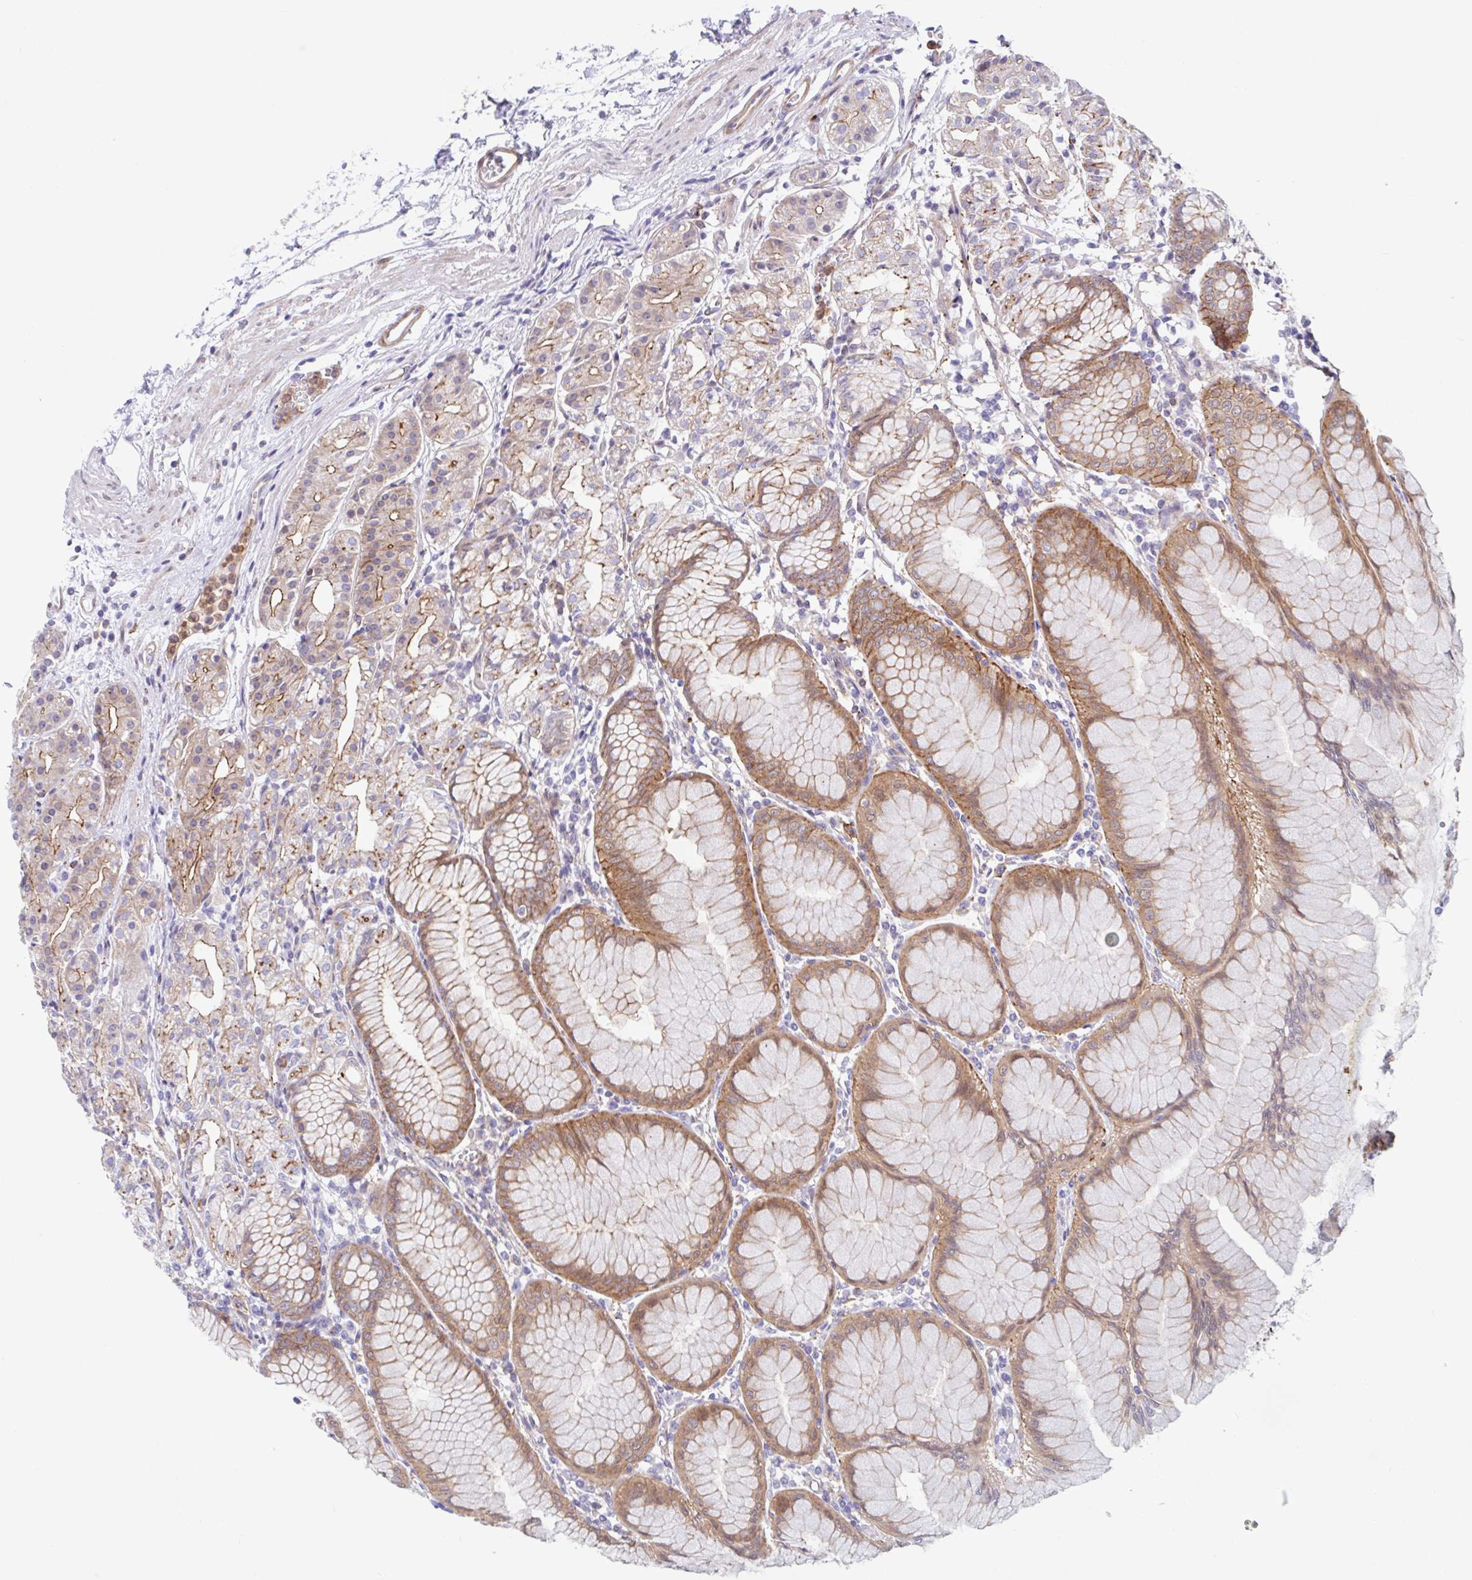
{"staining": {"intensity": "moderate", "quantity": ">75%", "location": "cytoplasmic/membranous"}, "tissue": "stomach", "cell_type": "Glandular cells", "image_type": "normal", "snomed": [{"axis": "morphology", "description": "Normal tissue, NOS"}, {"axis": "topography", "description": "Stomach"}], "caption": "Glandular cells demonstrate medium levels of moderate cytoplasmic/membranous staining in about >75% of cells in benign stomach. (DAB = brown stain, brightfield microscopy at high magnification).", "gene": "EFHD1", "patient": {"sex": "female", "age": 57}}